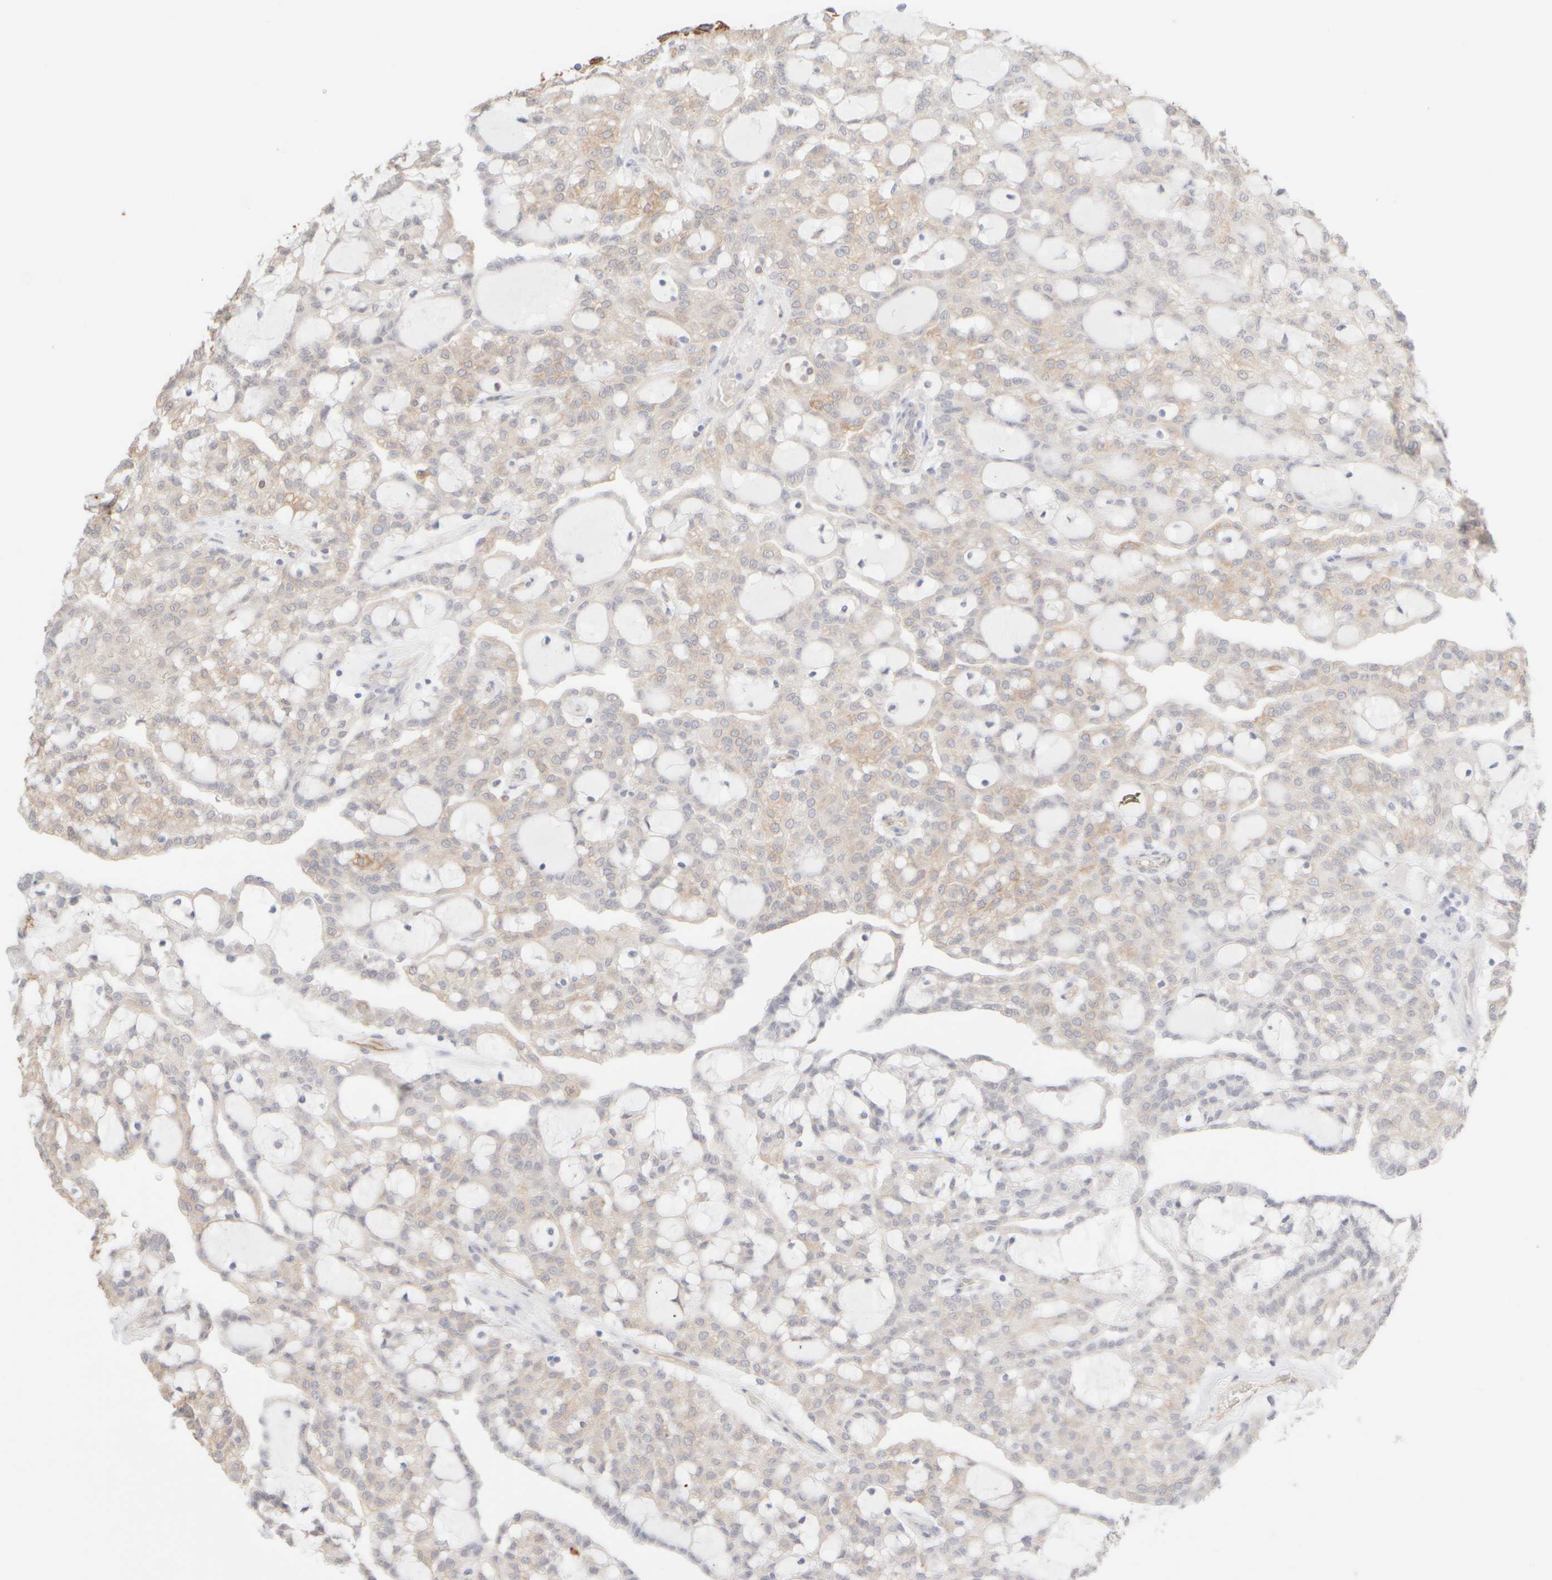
{"staining": {"intensity": "weak", "quantity": "25%-75%", "location": "cytoplasmic/membranous"}, "tissue": "renal cancer", "cell_type": "Tumor cells", "image_type": "cancer", "snomed": [{"axis": "morphology", "description": "Adenocarcinoma, NOS"}, {"axis": "topography", "description": "Kidney"}], "caption": "High-power microscopy captured an IHC histopathology image of renal adenocarcinoma, revealing weak cytoplasmic/membranous positivity in approximately 25%-75% of tumor cells. The protein is shown in brown color, while the nuclei are stained blue.", "gene": "KRT15", "patient": {"sex": "male", "age": 63}}